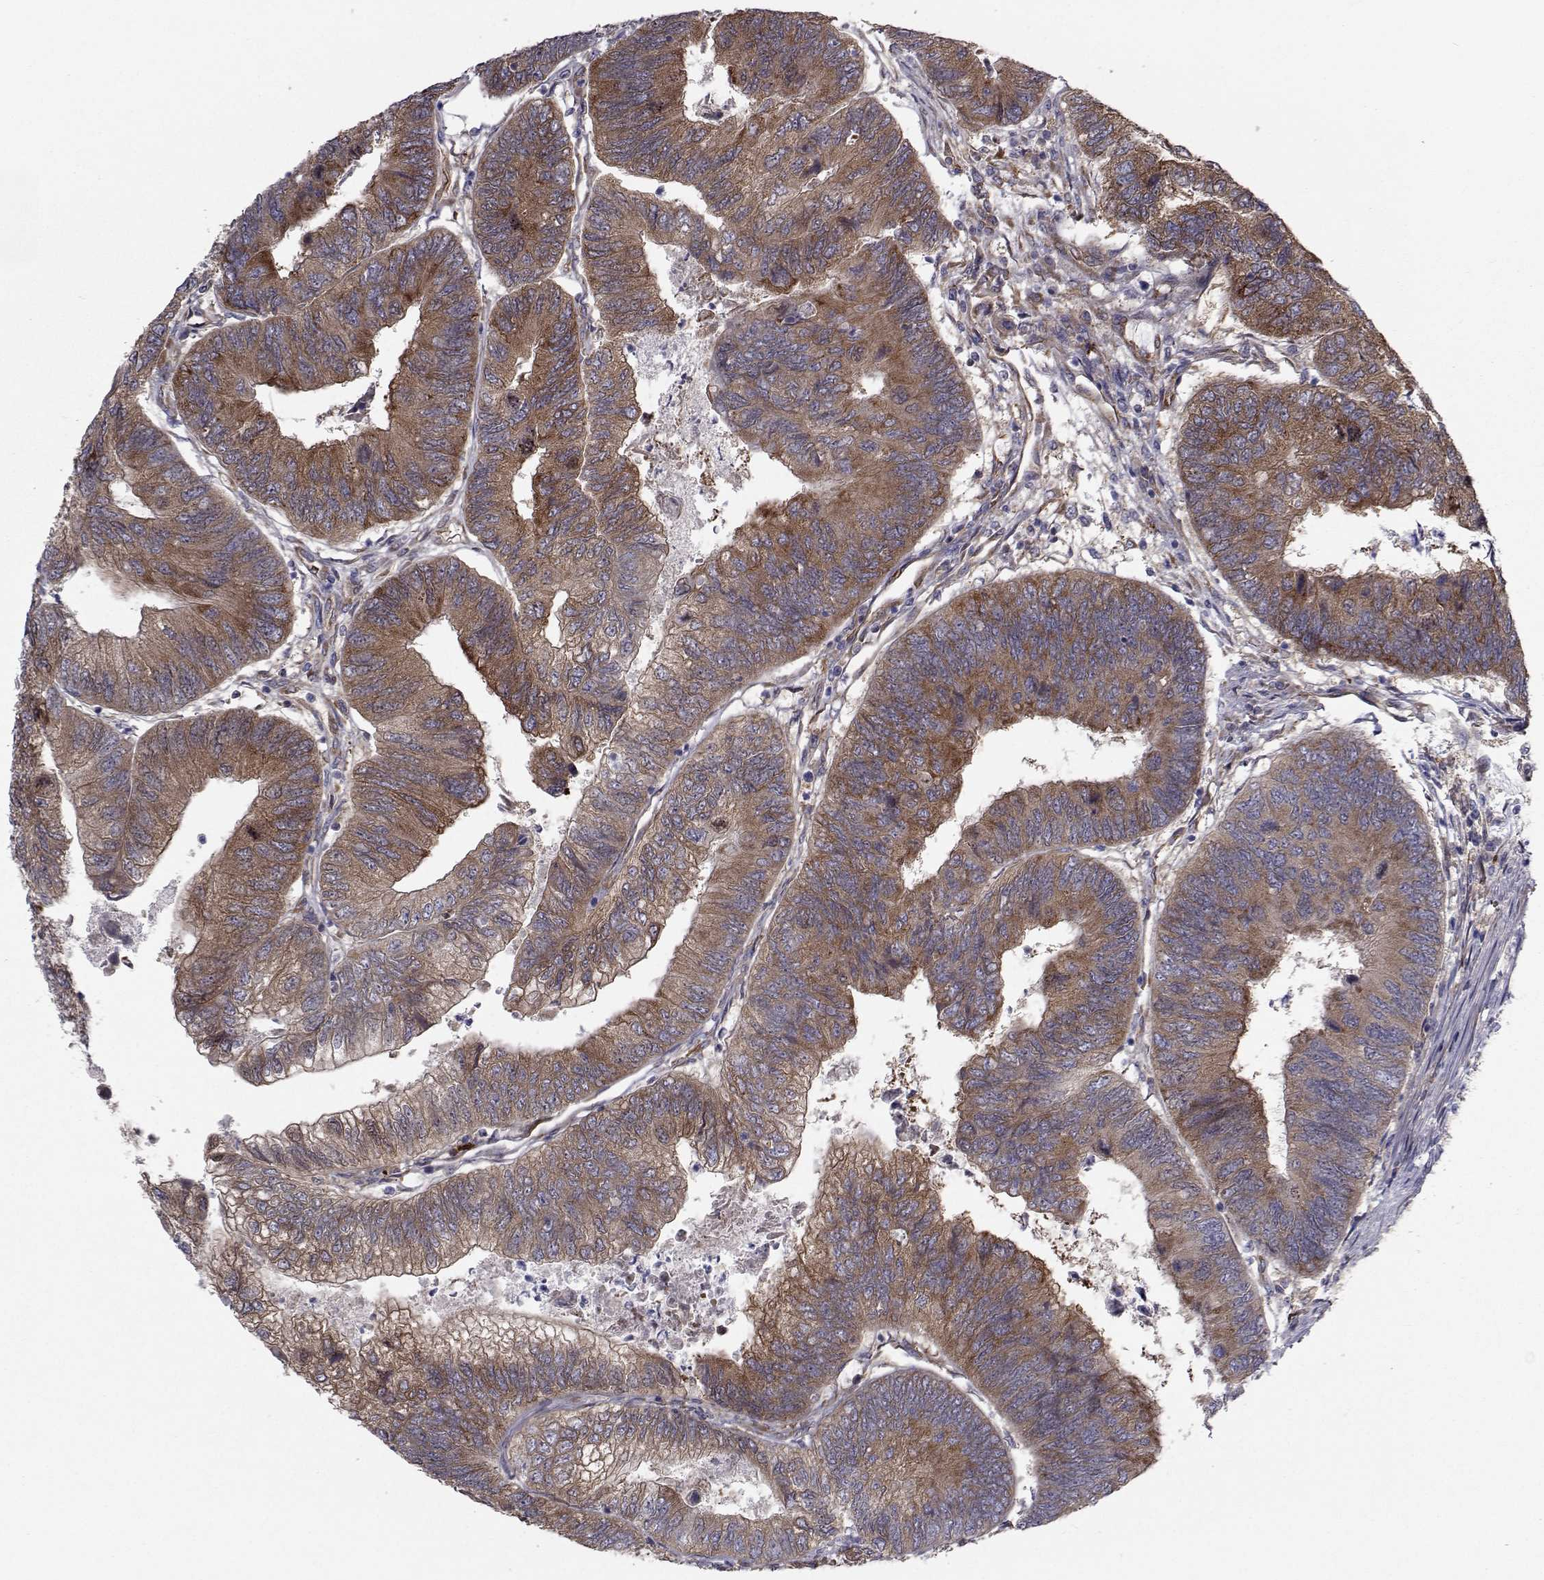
{"staining": {"intensity": "strong", "quantity": "25%-75%", "location": "cytoplasmic/membranous"}, "tissue": "colorectal cancer", "cell_type": "Tumor cells", "image_type": "cancer", "snomed": [{"axis": "morphology", "description": "Adenocarcinoma, NOS"}, {"axis": "topography", "description": "Colon"}], "caption": "A brown stain highlights strong cytoplasmic/membranous positivity of a protein in human colorectal cancer (adenocarcinoma) tumor cells.", "gene": "TRIP10", "patient": {"sex": "female", "age": 67}}